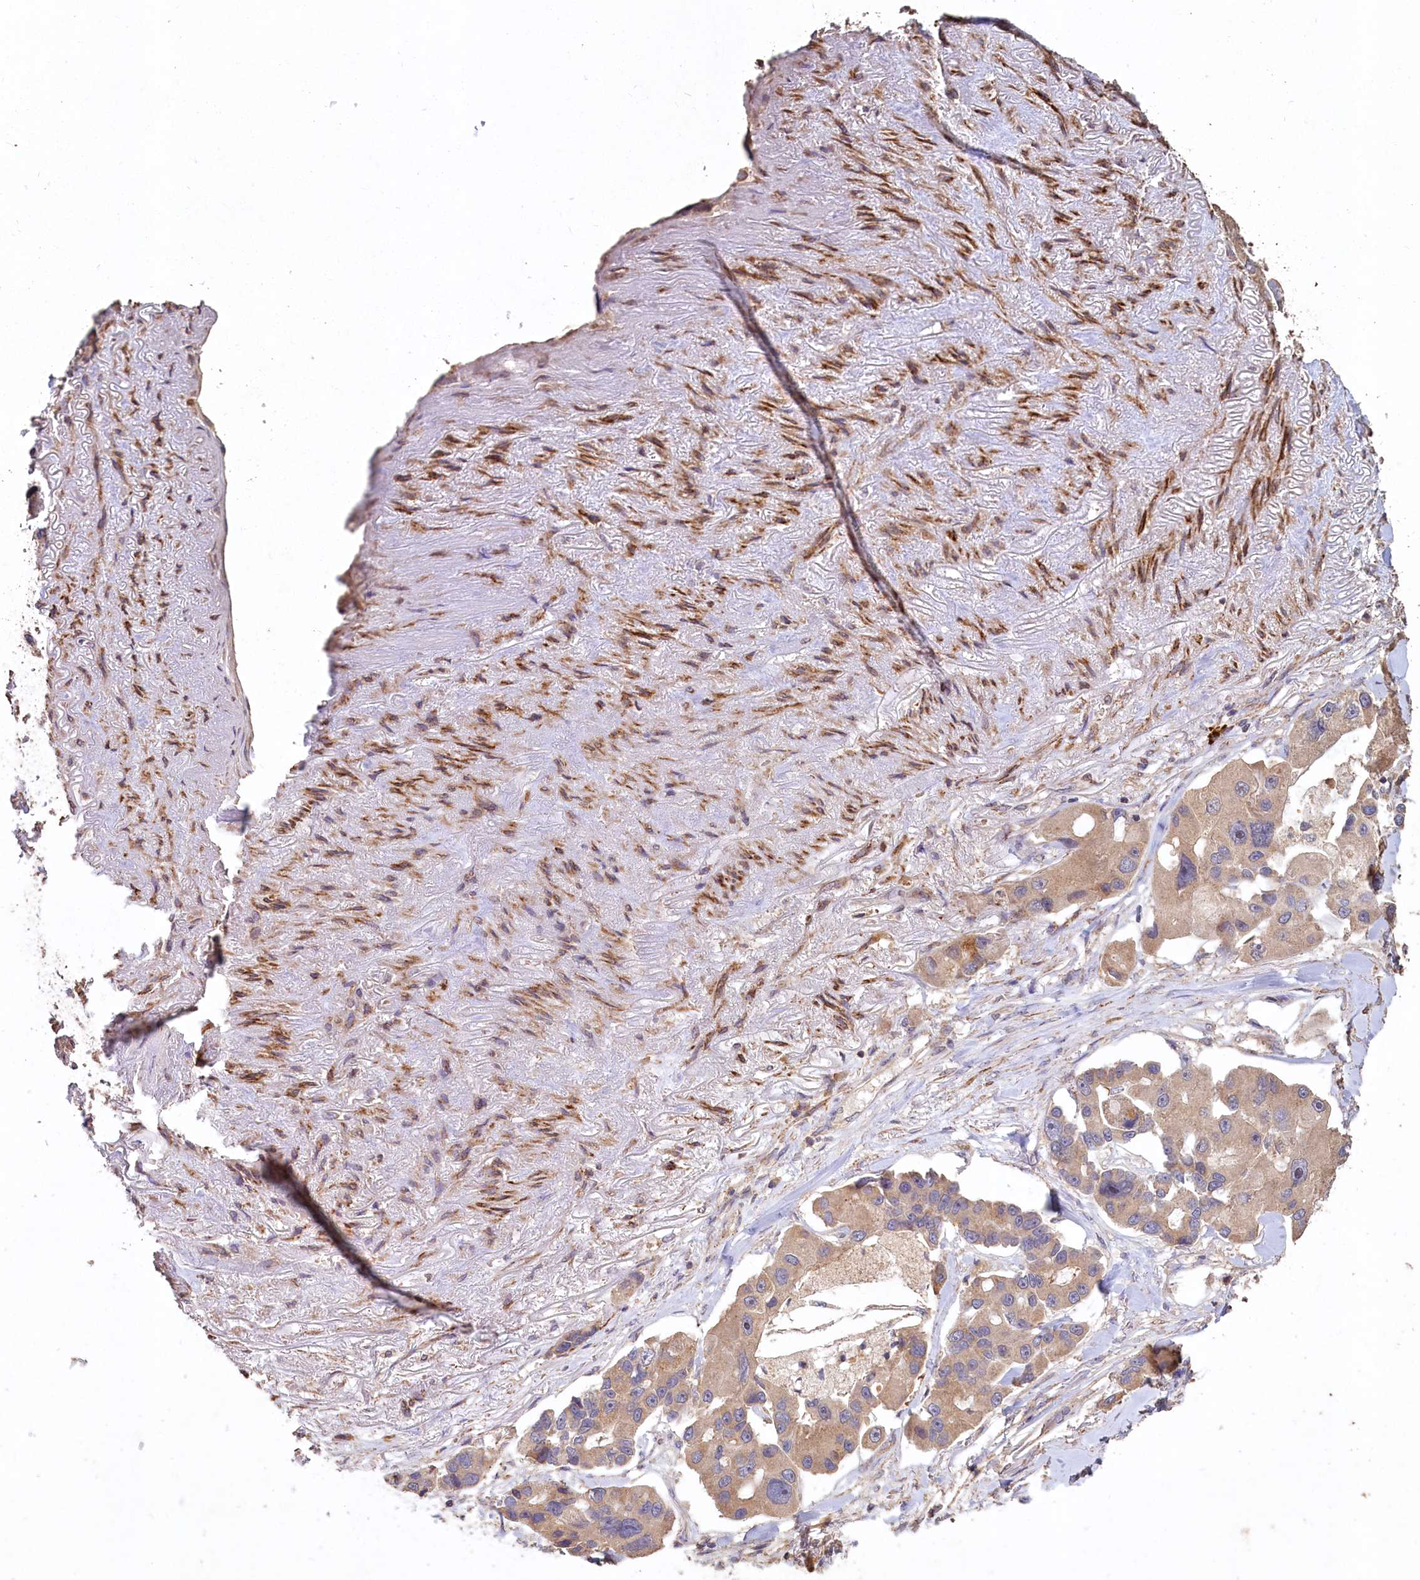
{"staining": {"intensity": "weak", "quantity": "<25%", "location": "cytoplasmic/membranous"}, "tissue": "lung cancer", "cell_type": "Tumor cells", "image_type": "cancer", "snomed": [{"axis": "morphology", "description": "Adenocarcinoma, NOS"}, {"axis": "topography", "description": "Lung"}], "caption": "Immunohistochemistry (IHC) photomicrograph of human lung adenocarcinoma stained for a protein (brown), which reveals no staining in tumor cells.", "gene": "FUNDC1", "patient": {"sex": "female", "age": 54}}